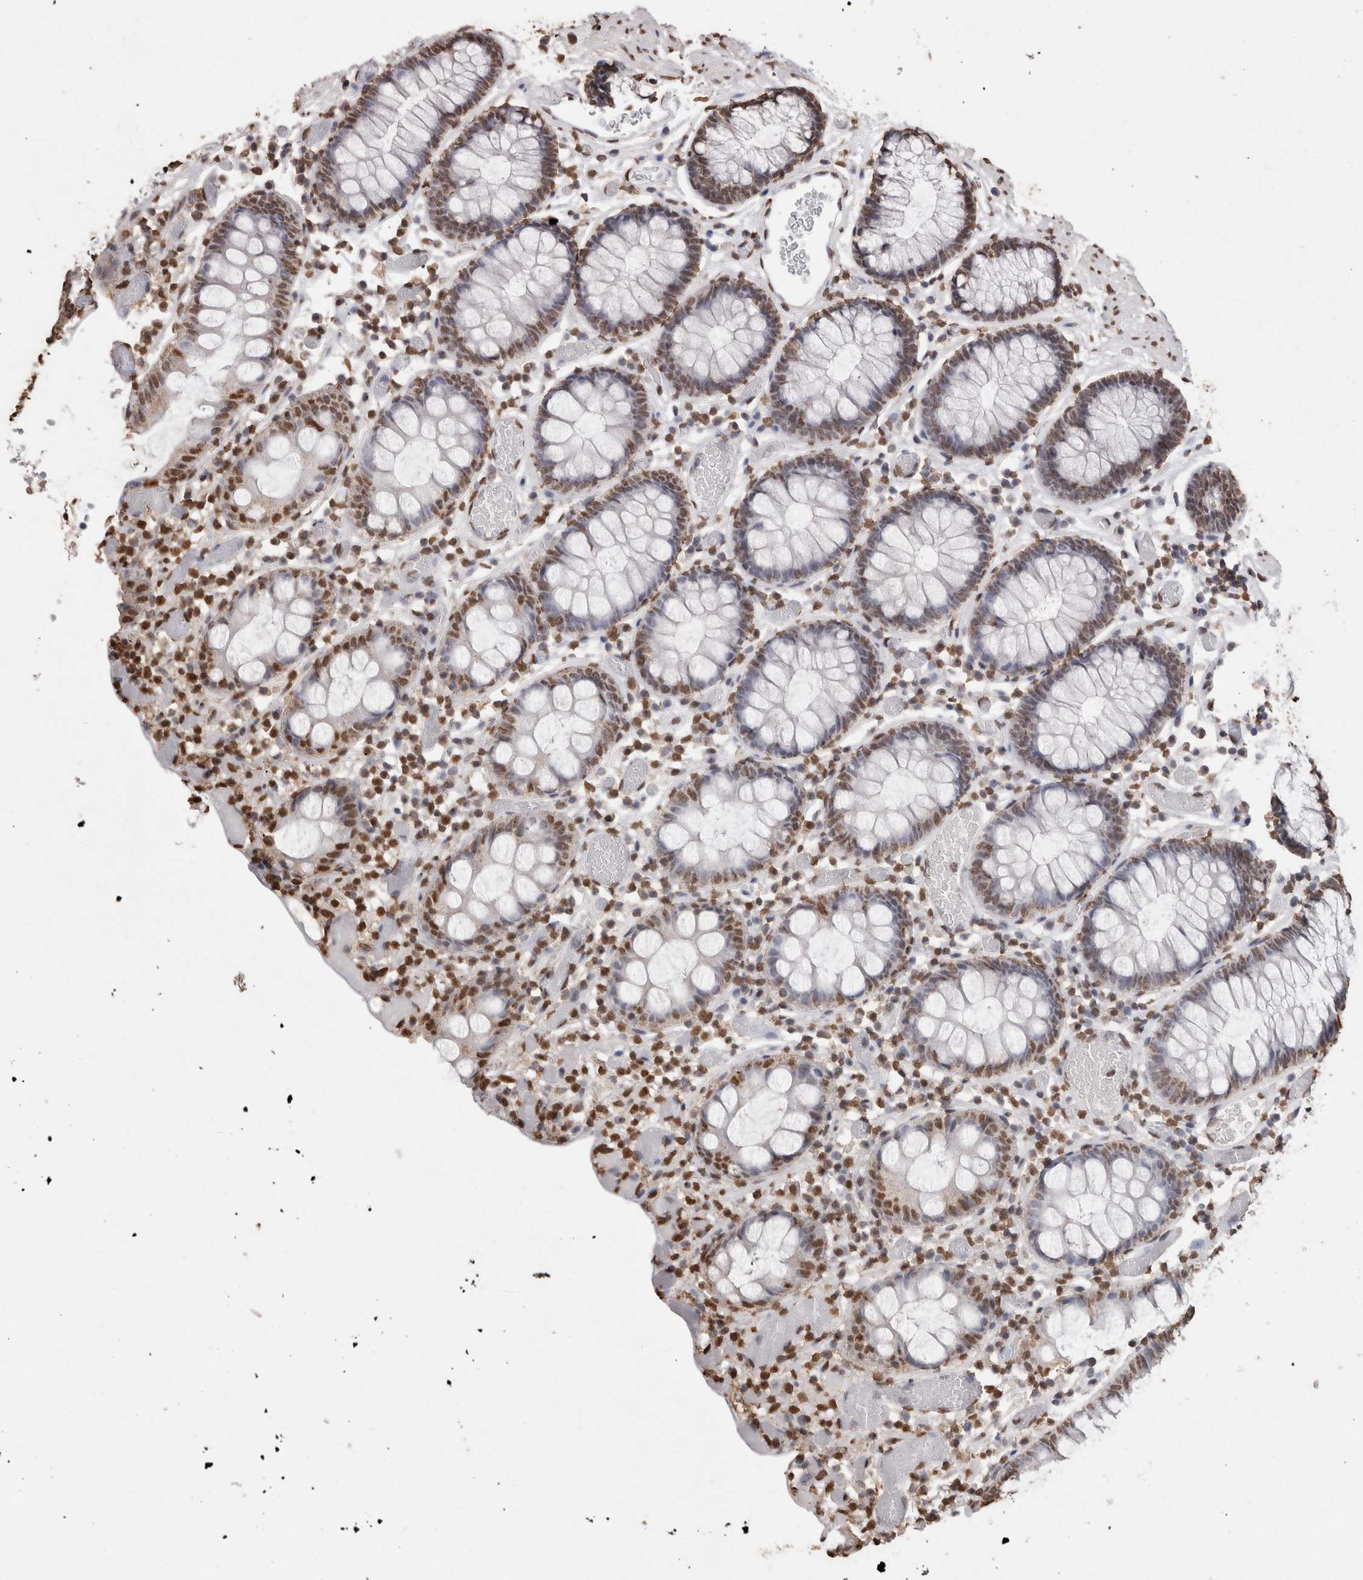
{"staining": {"intensity": "moderate", "quantity": ">75%", "location": "nuclear"}, "tissue": "colon", "cell_type": "Endothelial cells", "image_type": "normal", "snomed": [{"axis": "morphology", "description": "Normal tissue, NOS"}, {"axis": "topography", "description": "Colon"}], "caption": "Immunohistochemistry (IHC) micrograph of normal colon: colon stained using immunohistochemistry (IHC) demonstrates medium levels of moderate protein expression localized specifically in the nuclear of endothelial cells, appearing as a nuclear brown color.", "gene": "NTHL1", "patient": {"sex": "male", "age": 14}}